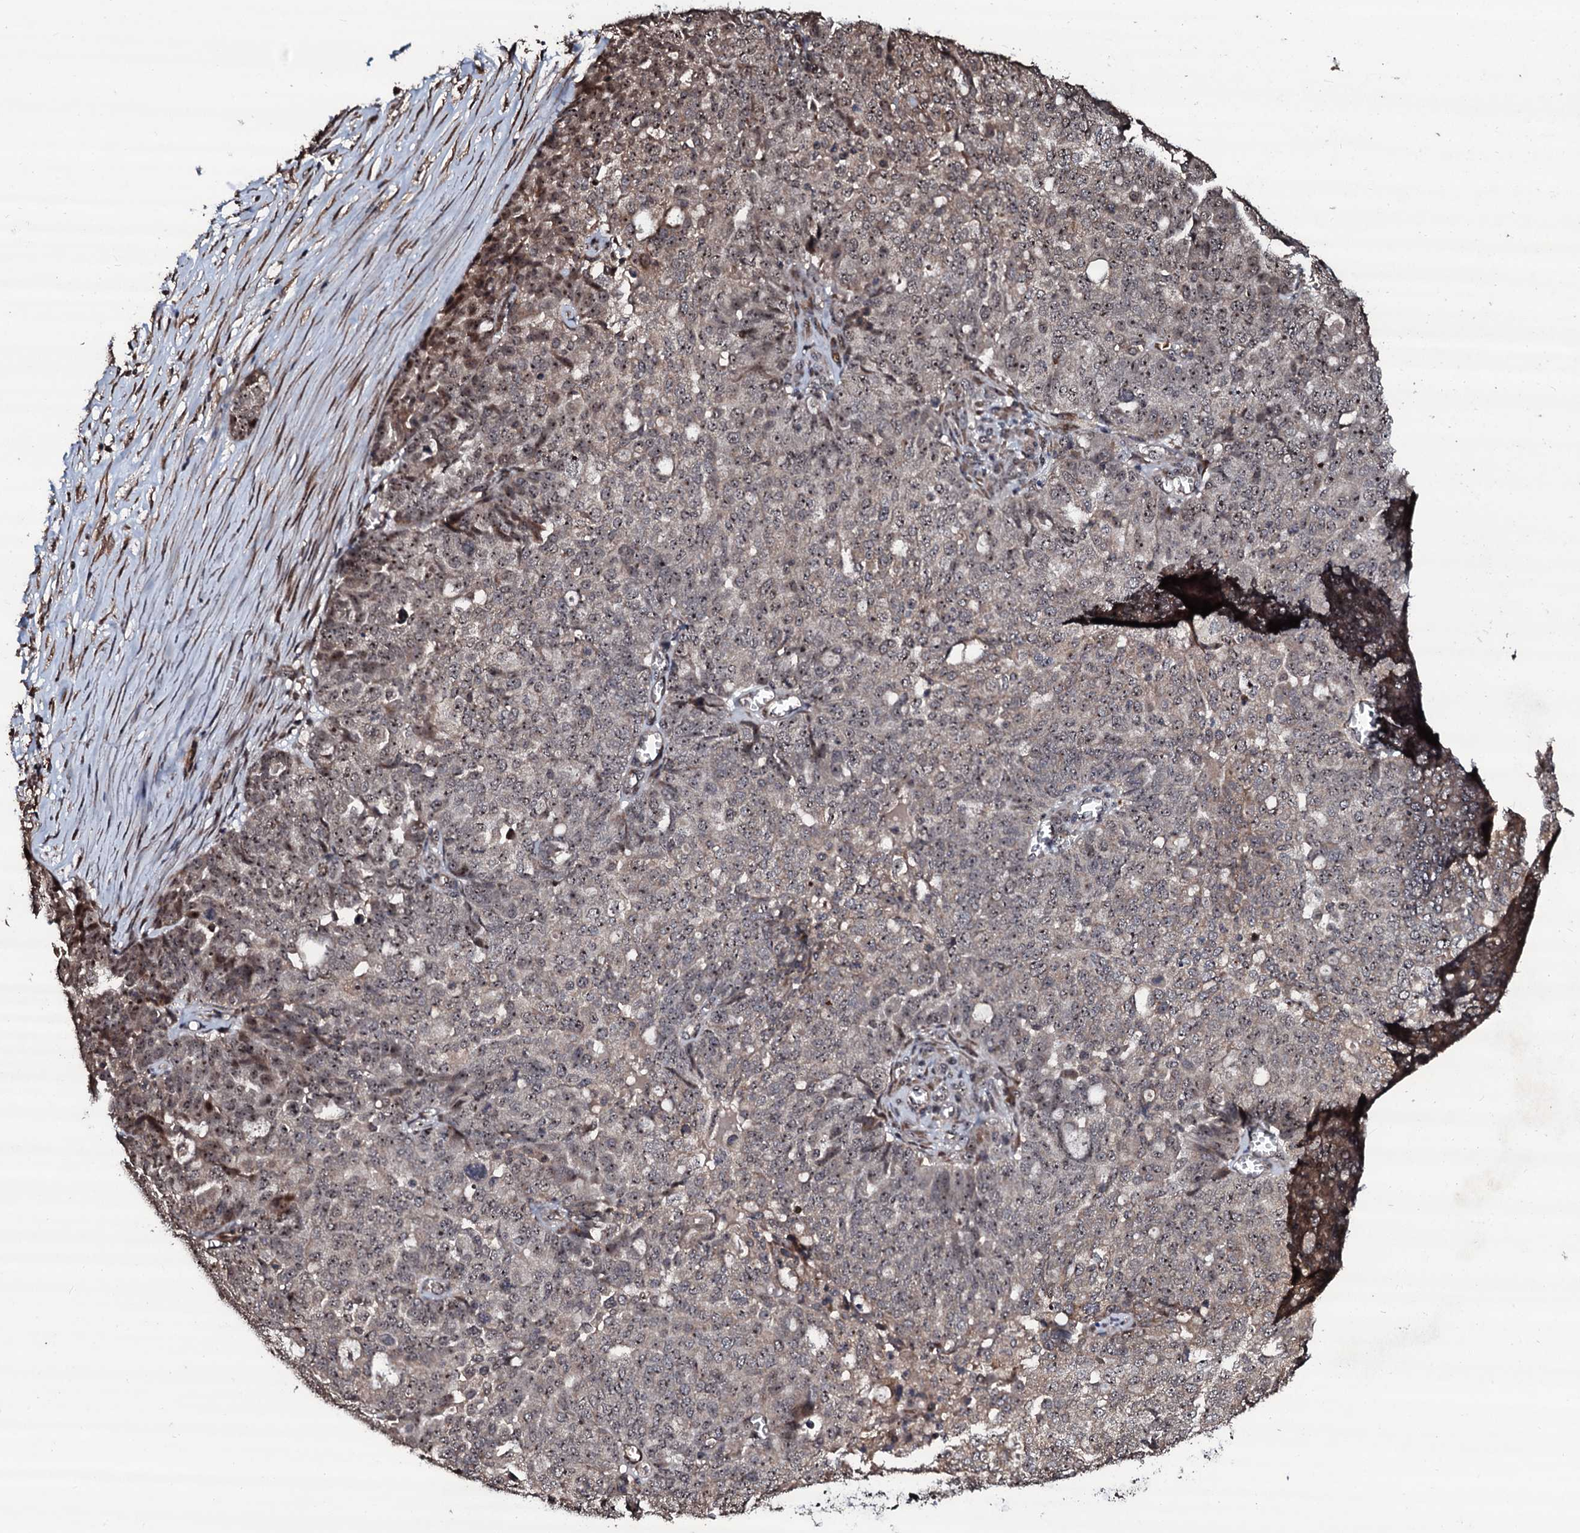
{"staining": {"intensity": "weak", "quantity": ">75%", "location": "nuclear"}, "tissue": "ovarian cancer", "cell_type": "Tumor cells", "image_type": "cancer", "snomed": [{"axis": "morphology", "description": "Cystadenocarcinoma, serous, NOS"}, {"axis": "topography", "description": "Soft tissue"}, {"axis": "topography", "description": "Ovary"}], "caption": "This is a micrograph of immunohistochemistry (IHC) staining of serous cystadenocarcinoma (ovarian), which shows weak staining in the nuclear of tumor cells.", "gene": "SUPT7L", "patient": {"sex": "female", "age": 57}}